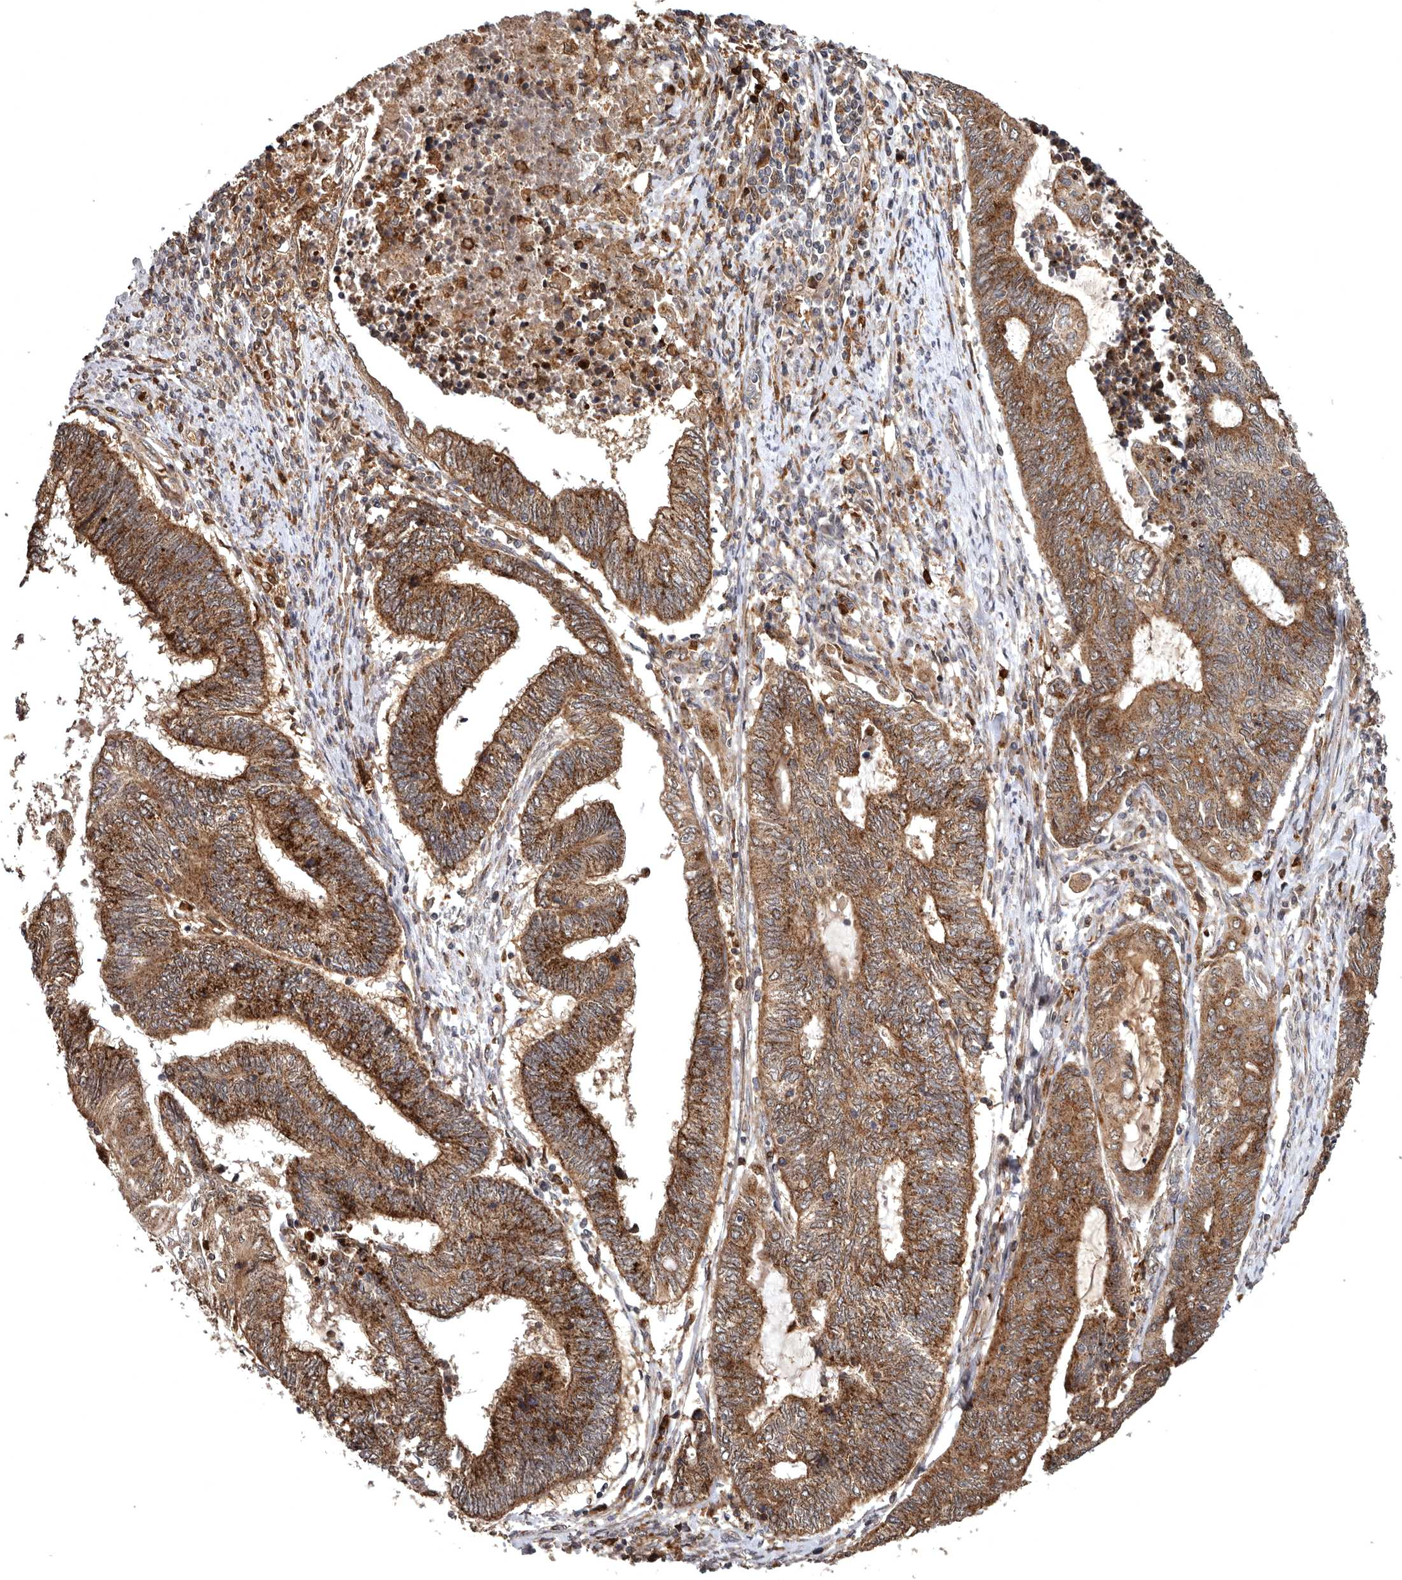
{"staining": {"intensity": "strong", "quantity": ">75%", "location": "cytoplasmic/membranous"}, "tissue": "endometrial cancer", "cell_type": "Tumor cells", "image_type": "cancer", "snomed": [{"axis": "morphology", "description": "Adenocarcinoma, NOS"}, {"axis": "topography", "description": "Uterus"}, {"axis": "topography", "description": "Endometrium"}], "caption": "A histopathology image of endometrial adenocarcinoma stained for a protein demonstrates strong cytoplasmic/membranous brown staining in tumor cells.", "gene": "FGFR4", "patient": {"sex": "female", "age": 70}}